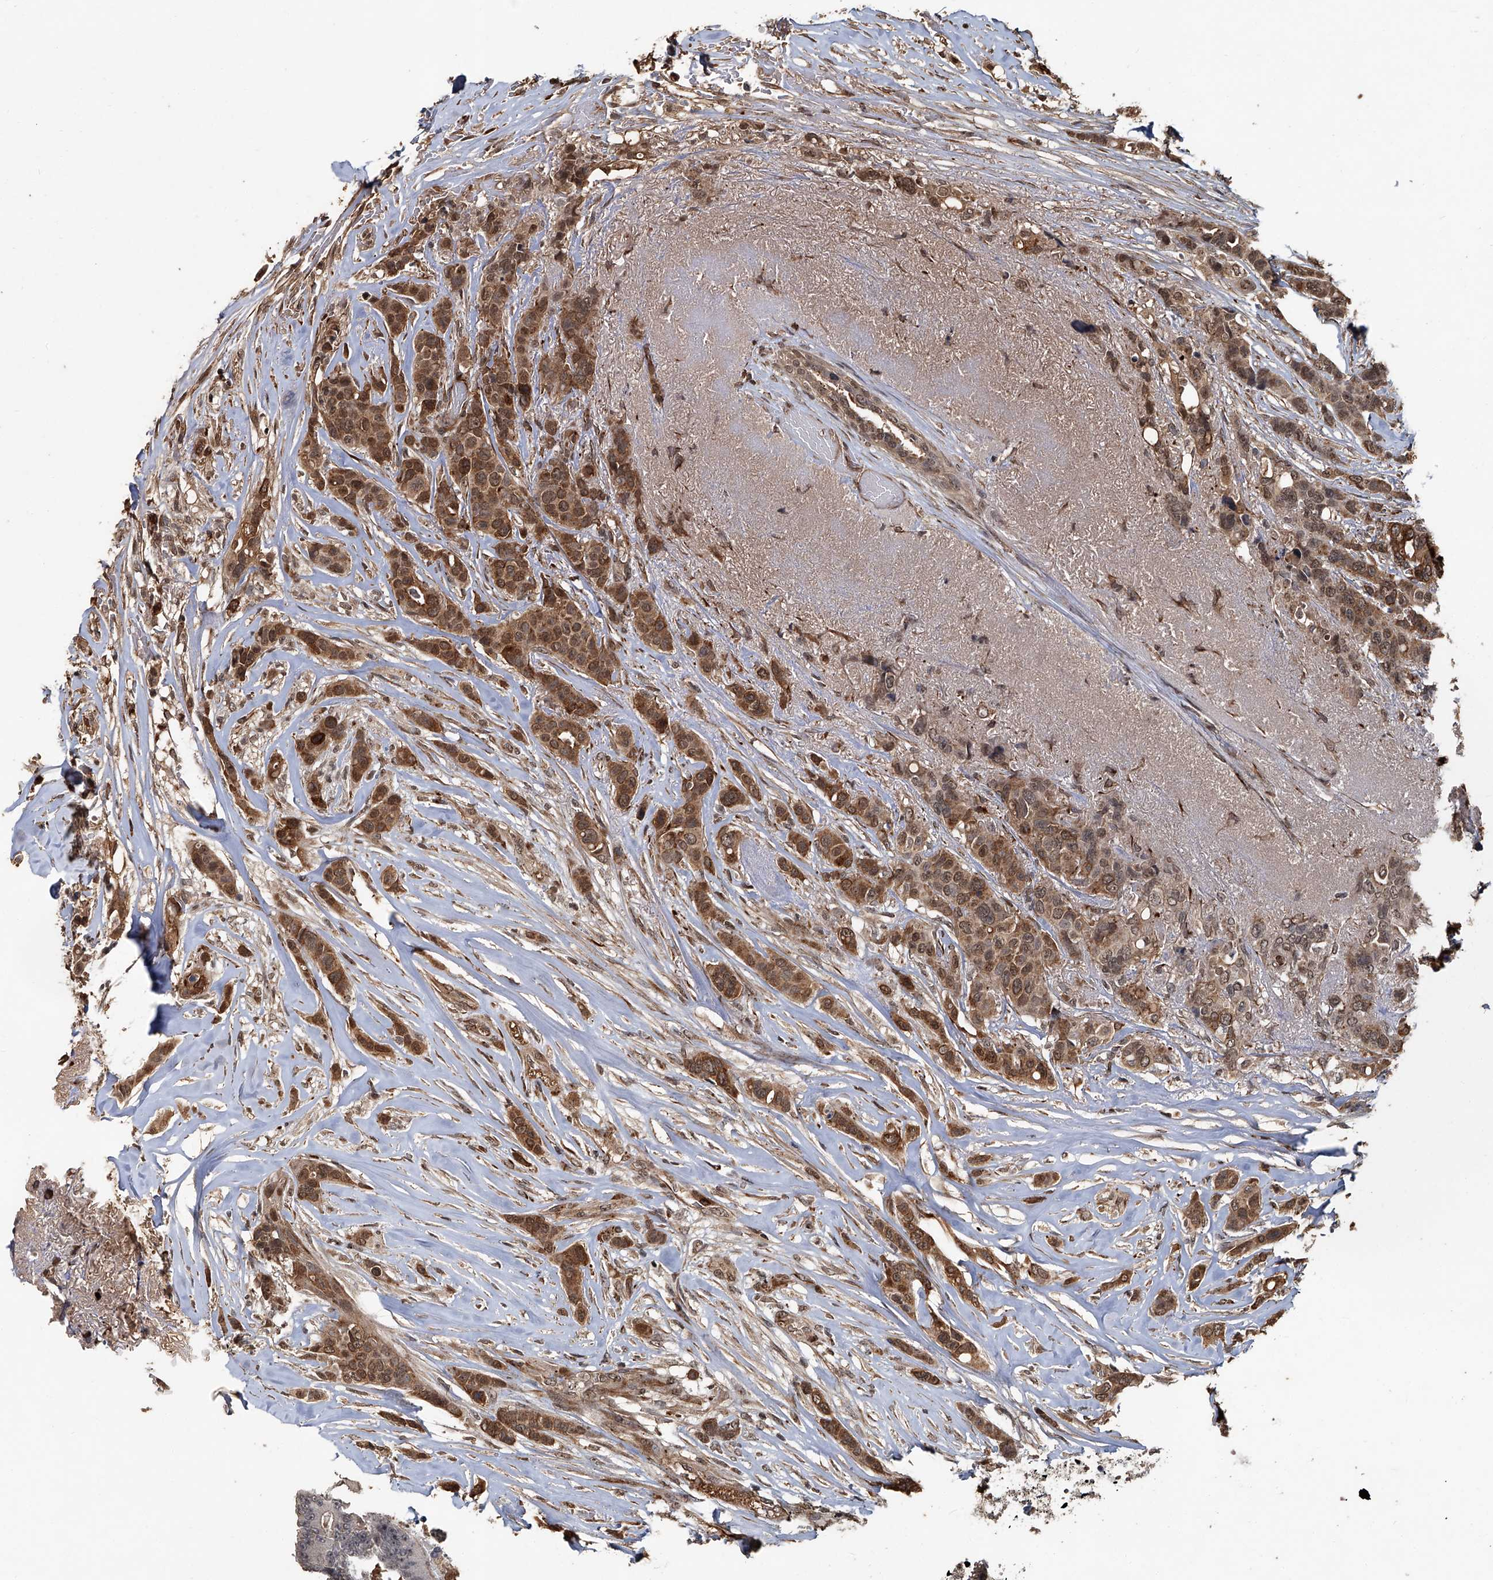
{"staining": {"intensity": "moderate", "quantity": ">75%", "location": "cytoplasmic/membranous,nuclear"}, "tissue": "breast cancer", "cell_type": "Tumor cells", "image_type": "cancer", "snomed": [{"axis": "morphology", "description": "Lobular carcinoma"}, {"axis": "topography", "description": "Breast"}], "caption": "Breast lobular carcinoma stained with a brown dye demonstrates moderate cytoplasmic/membranous and nuclear positive expression in about >75% of tumor cells.", "gene": "GPR132", "patient": {"sex": "female", "age": 51}}